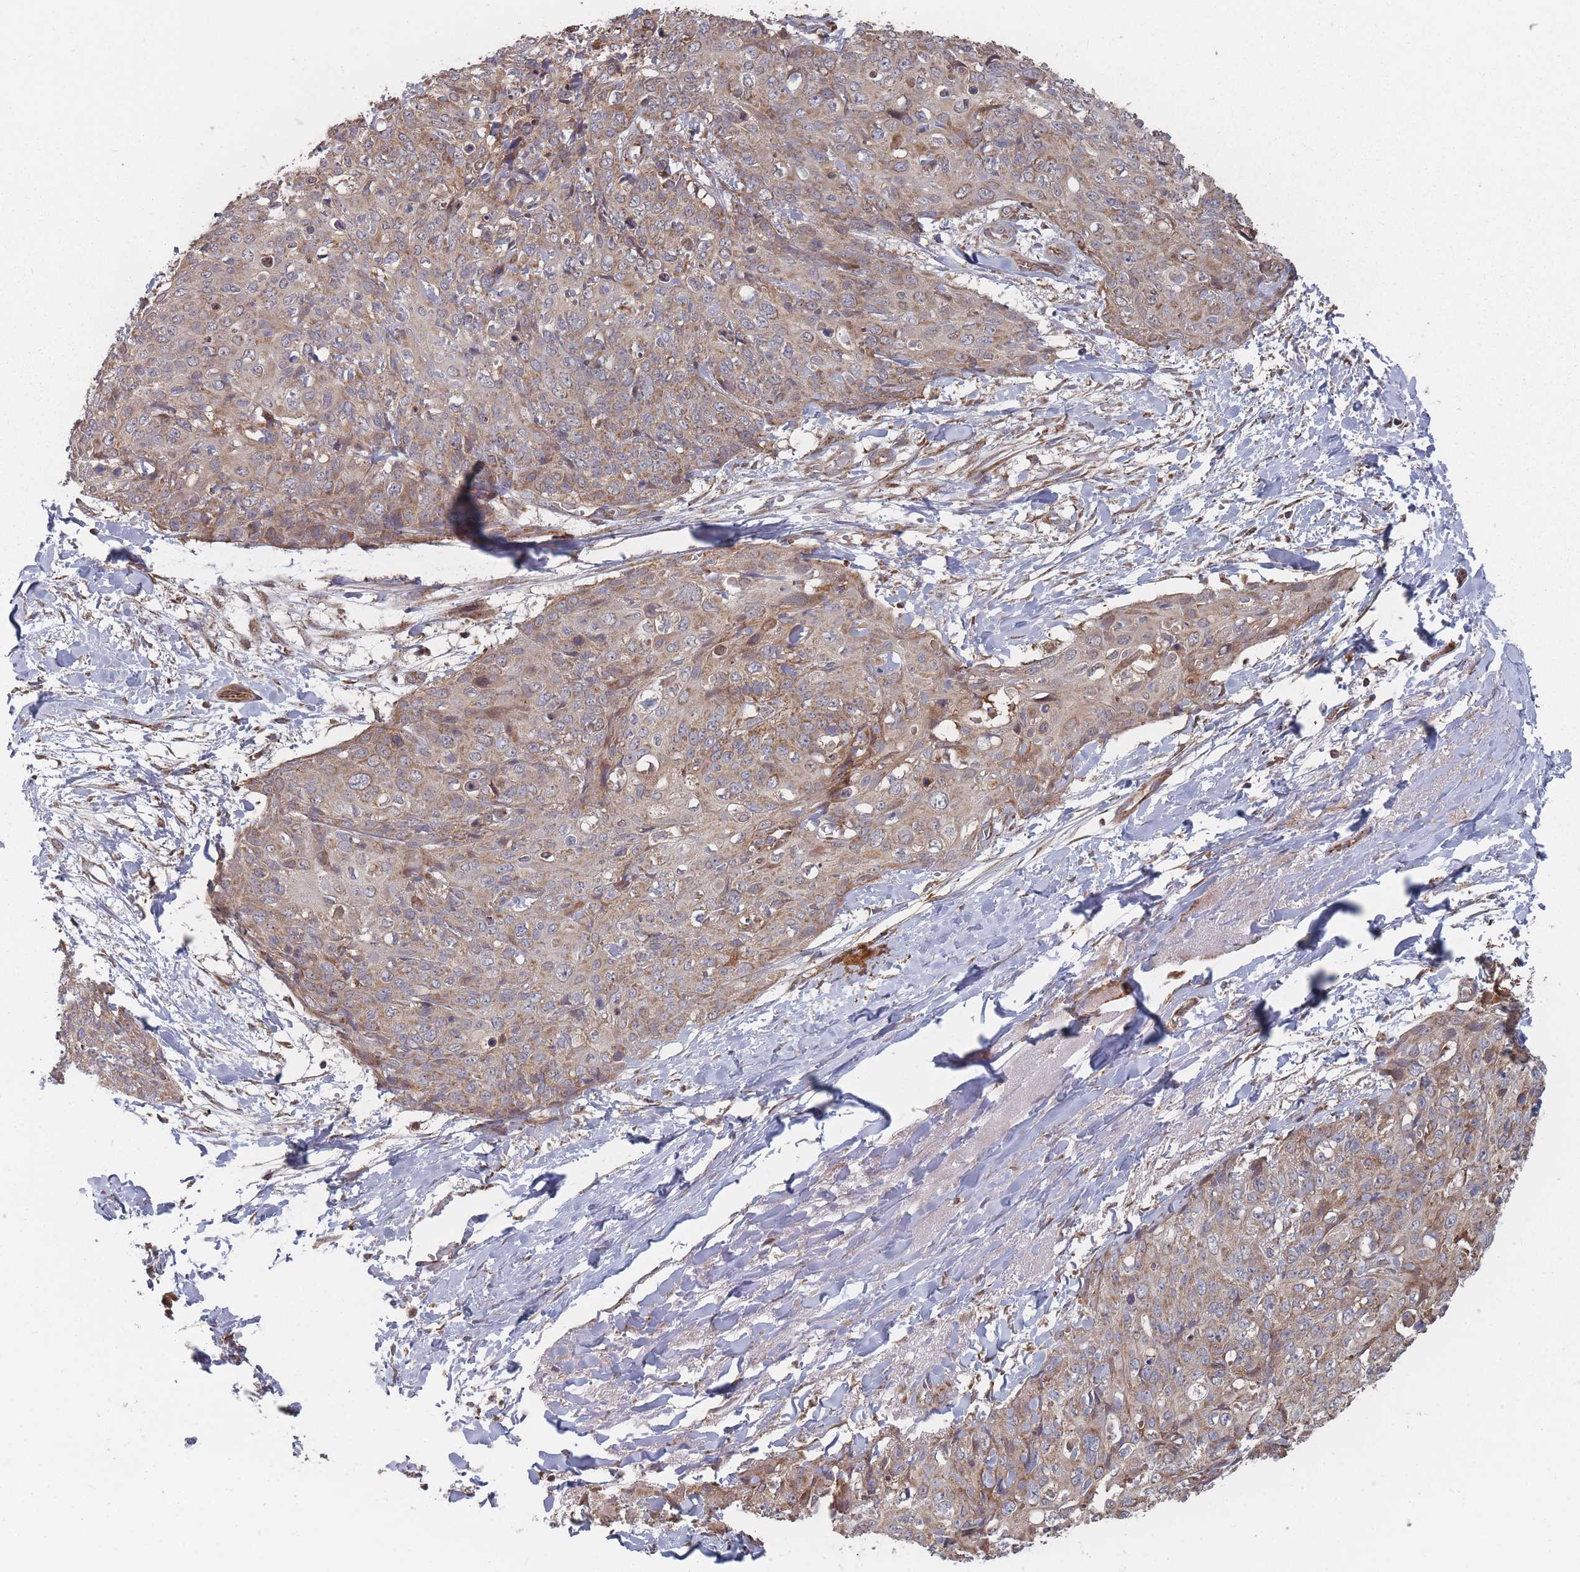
{"staining": {"intensity": "moderate", "quantity": ">75%", "location": "cytoplasmic/membranous"}, "tissue": "skin cancer", "cell_type": "Tumor cells", "image_type": "cancer", "snomed": [{"axis": "morphology", "description": "Squamous cell carcinoma, NOS"}, {"axis": "topography", "description": "Skin"}, {"axis": "topography", "description": "Vulva"}], "caption": "The image shows immunohistochemical staining of skin cancer (squamous cell carcinoma). There is moderate cytoplasmic/membranous staining is present in about >75% of tumor cells.", "gene": "PSMB3", "patient": {"sex": "female", "age": 85}}